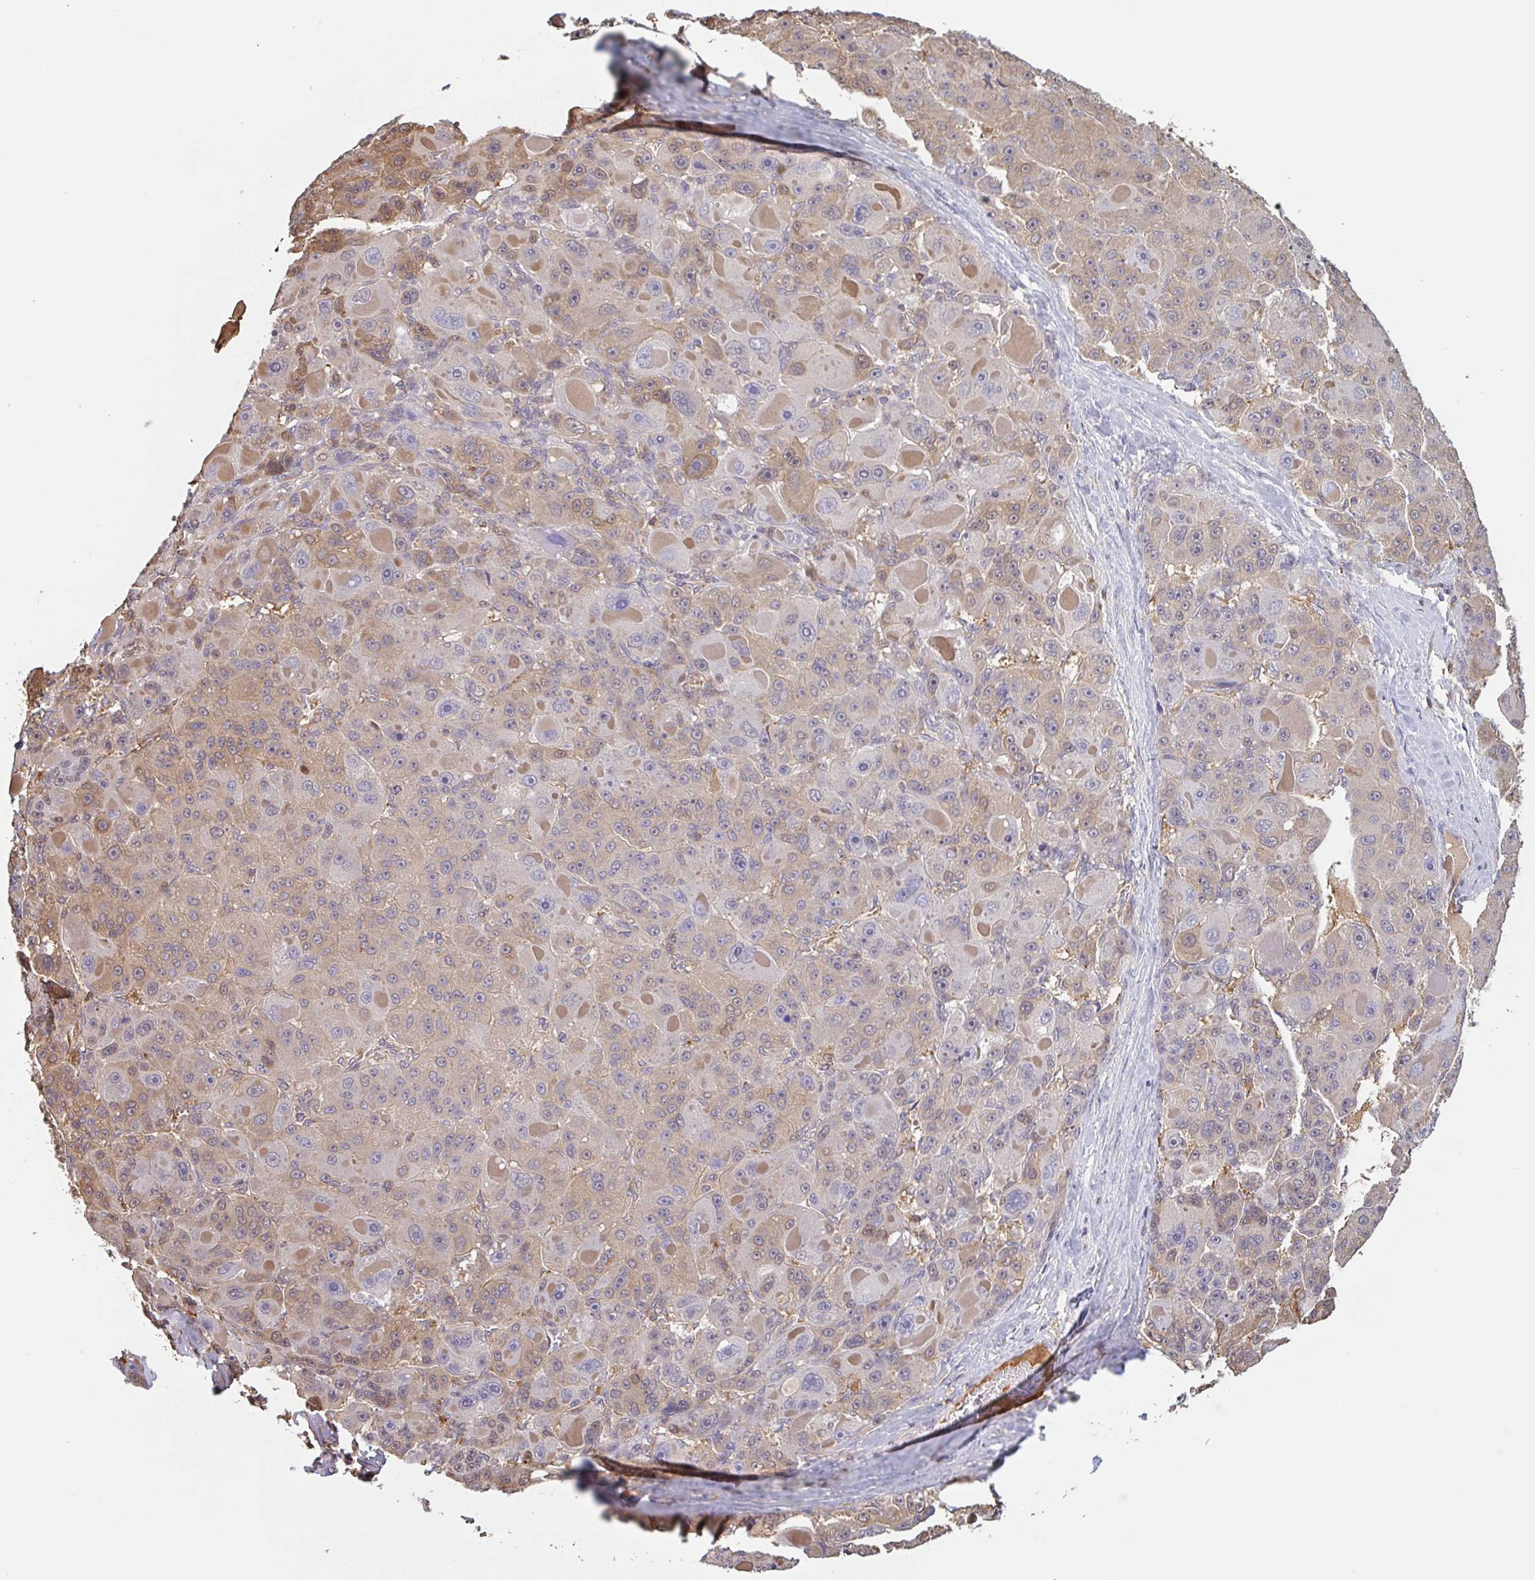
{"staining": {"intensity": "negative", "quantity": "none", "location": "none"}, "tissue": "liver cancer", "cell_type": "Tumor cells", "image_type": "cancer", "snomed": [{"axis": "morphology", "description": "Carcinoma, Hepatocellular, NOS"}, {"axis": "topography", "description": "Liver"}], "caption": "A high-resolution image shows IHC staining of liver cancer, which exhibits no significant positivity in tumor cells. (DAB (3,3'-diaminobenzidine) immunohistochemistry, high magnification).", "gene": "OTOP2", "patient": {"sex": "male", "age": 76}}